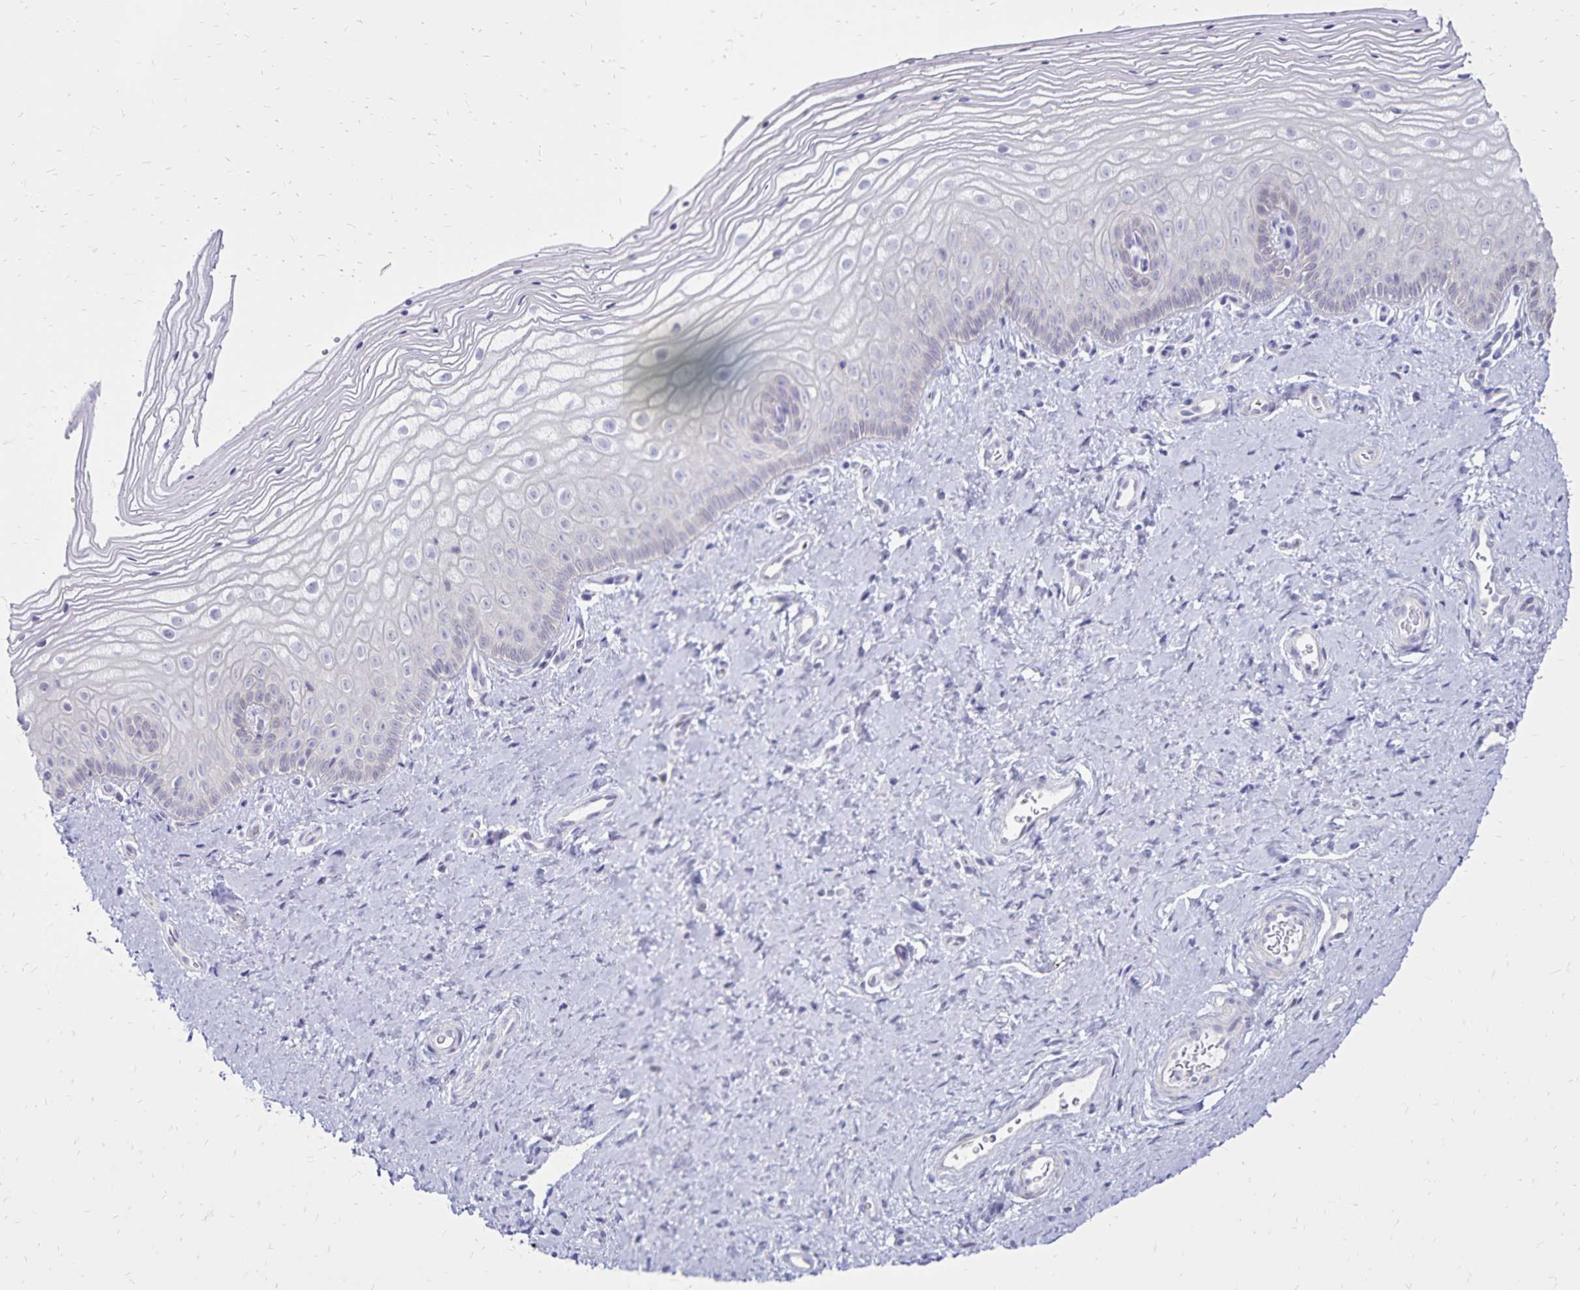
{"staining": {"intensity": "negative", "quantity": "none", "location": "none"}, "tissue": "vagina", "cell_type": "Squamous epithelial cells", "image_type": "normal", "snomed": [{"axis": "morphology", "description": "Normal tissue, NOS"}, {"axis": "topography", "description": "Vagina"}], "caption": "Immunohistochemical staining of unremarkable human vagina displays no significant expression in squamous epithelial cells. The staining was performed using DAB to visualize the protein expression in brown, while the nuclei were stained in blue with hematoxylin (Magnification: 20x).", "gene": "SH3GL3", "patient": {"sex": "female", "age": 39}}